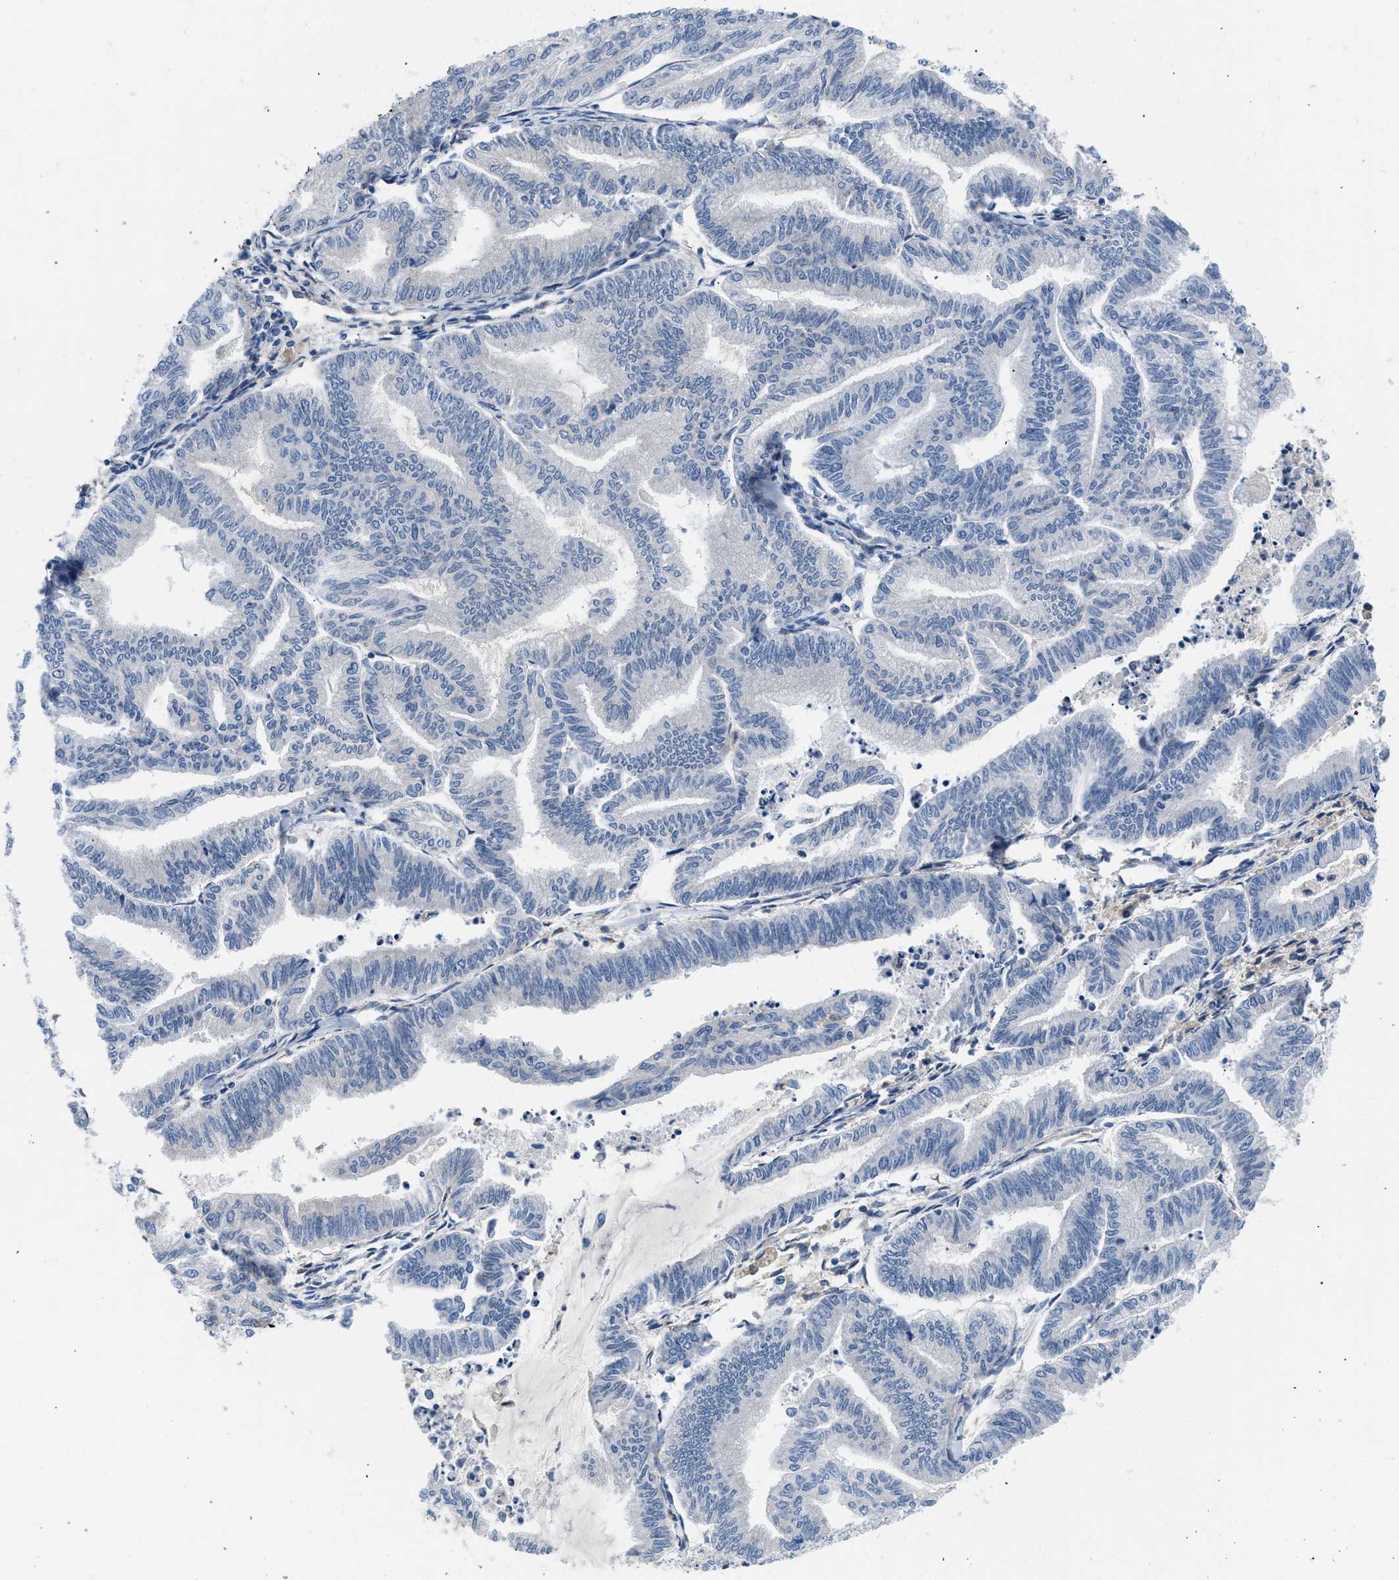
{"staining": {"intensity": "negative", "quantity": "none", "location": "none"}, "tissue": "endometrial cancer", "cell_type": "Tumor cells", "image_type": "cancer", "snomed": [{"axis": "morphology", "description": "Adenocarcinoma, NOS"}, {"axis": "topography", "description": "Endometrium"}], "caption": "Immunohistochemistry (IHC) histopathology image of neoplastic tissue: human endometrial cancer (adenocarcinoma) stained with DAB exhibits no significant protein expression in tumor cells. (DAB IHC, high magnification).", "gene": "BNC2", "patient": {"sex": "female", "age": 79}}